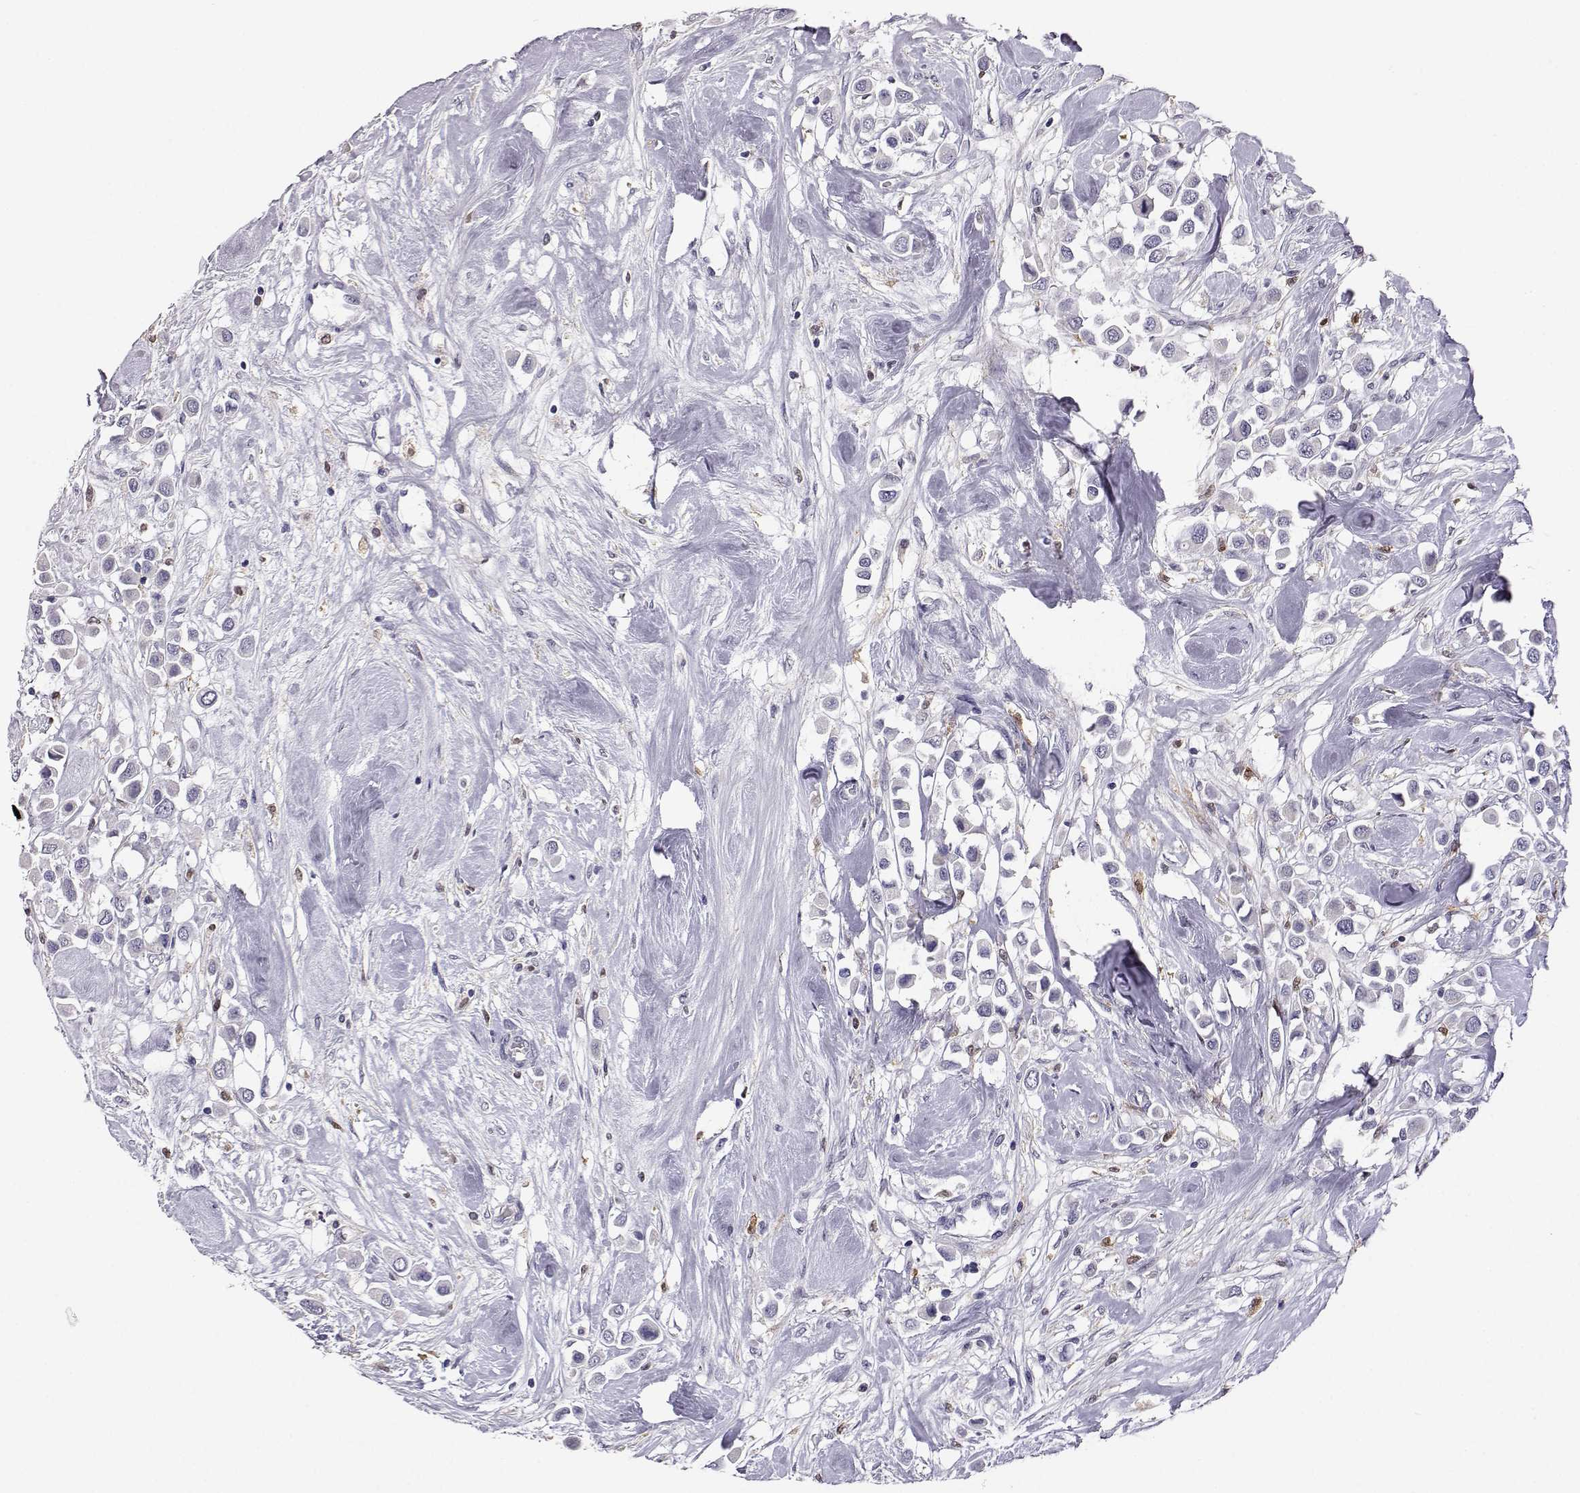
{"staining": {"intensity": "negative", "quantity": "none", "location": "none"}, "tissue": "breast cancer", "cell_type": "Tumor cells", "image_type": "cancer", "snomed": [{"axis": "morphology", "description": "Duct carcinoma"}, {"axis": "topography", "description": "Breast"}], "caption": "There is no significant positivity in tumor cells of infiltrating ductal carcinoma (breast).", "gene": "AKR1B1", "patient": {"sex": "female", "age": 61}}